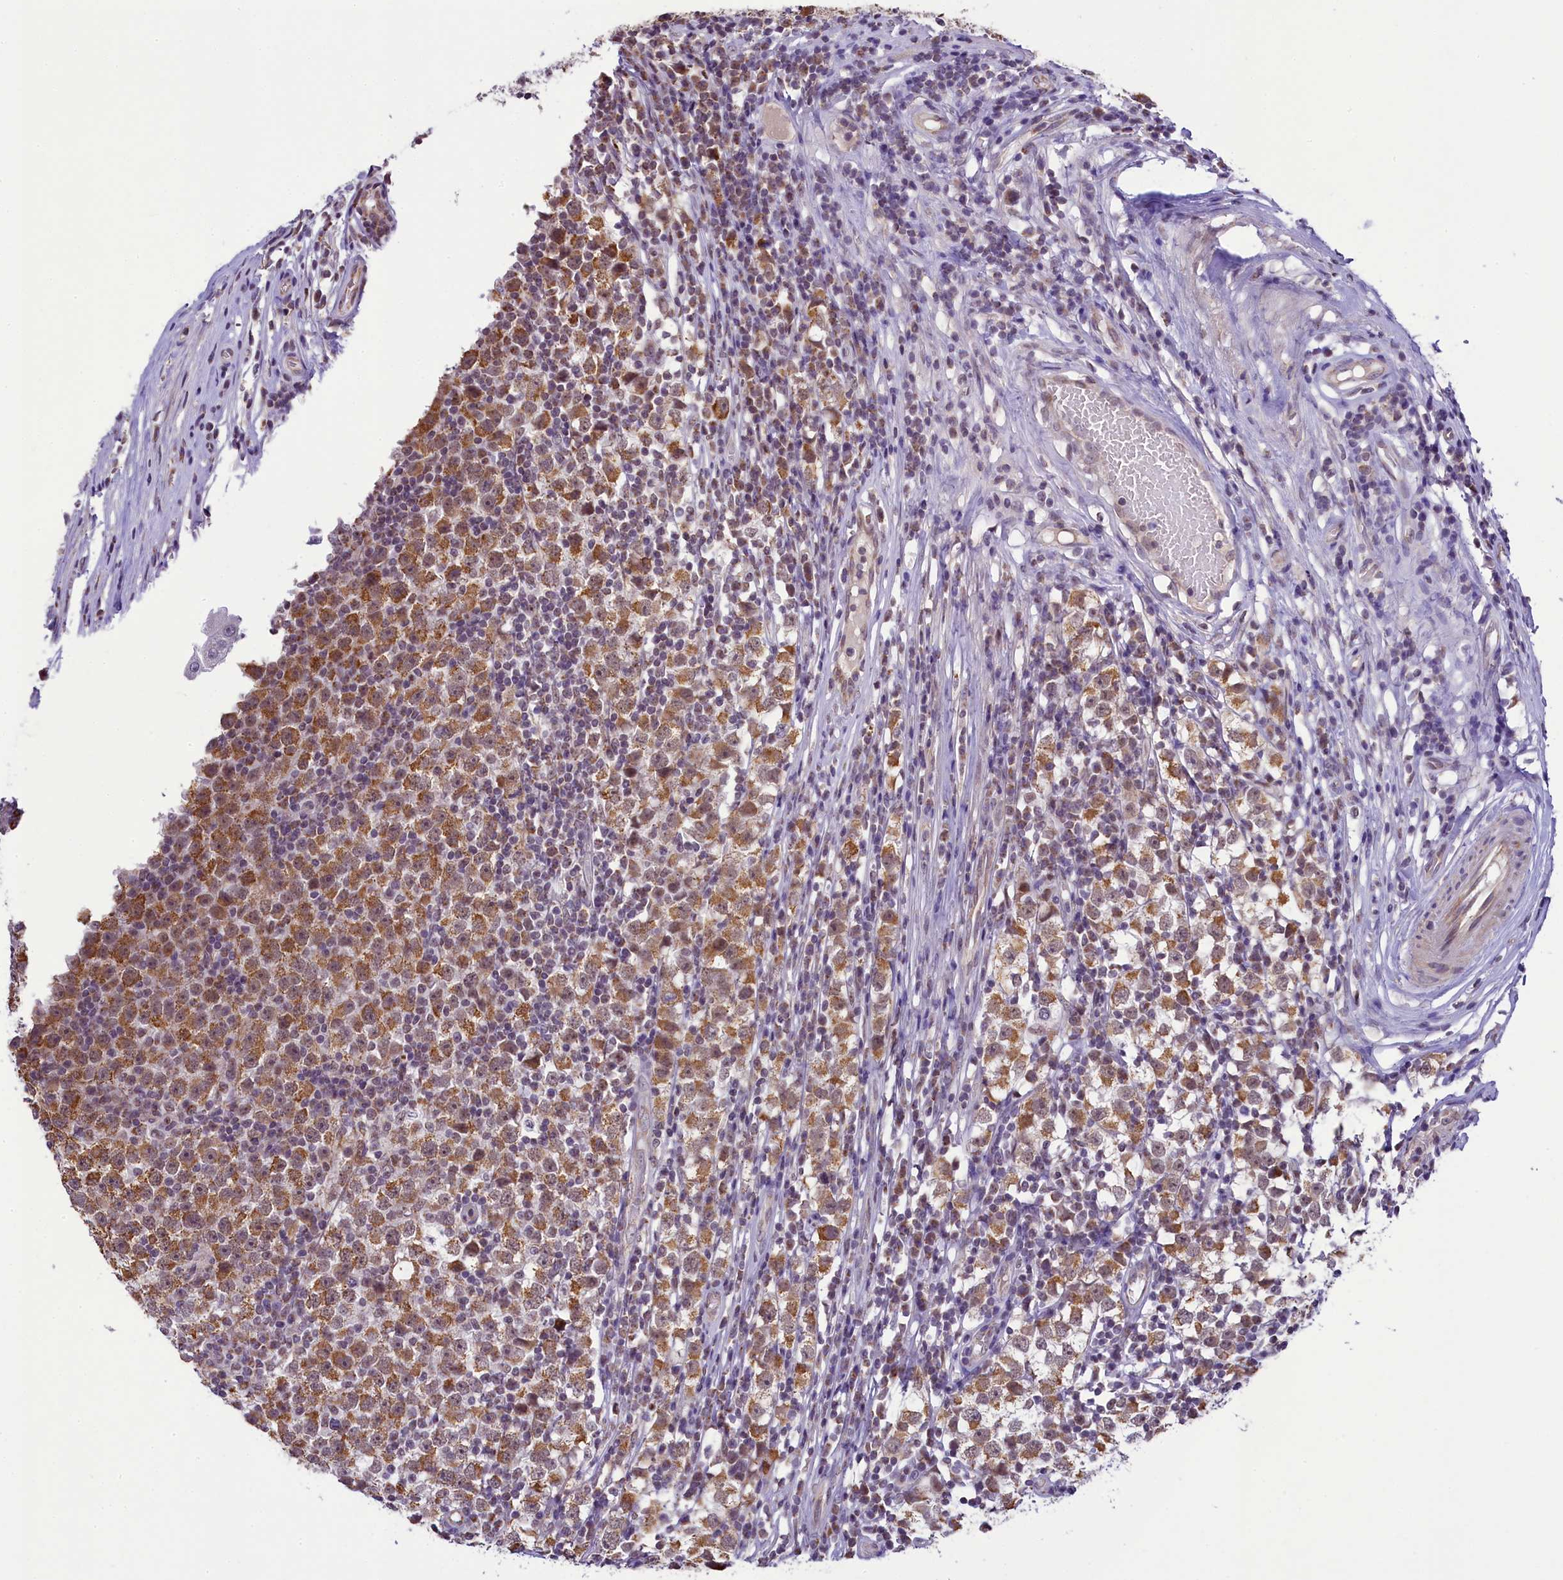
{"staining": {"intensity": "moderate", "quantity": ">75%", "location": "cytoplasmic/membranous"}, "tissue": "testis cancer", "cell_type": "Tumor cells", "image_type": "cancer", "snomed": [{"axis": "morphology", "description": "Seminoma, NOS"}, {"axis": "topography", "description": "Testis"}], "caption": "Tumor cells show medium levels of moderate cytoplasmic/membranous staining in about >75% of cells in testis cancer (seminoma).", "gene": "PAF1", "patient": {"sex": "male", "age": 65}}